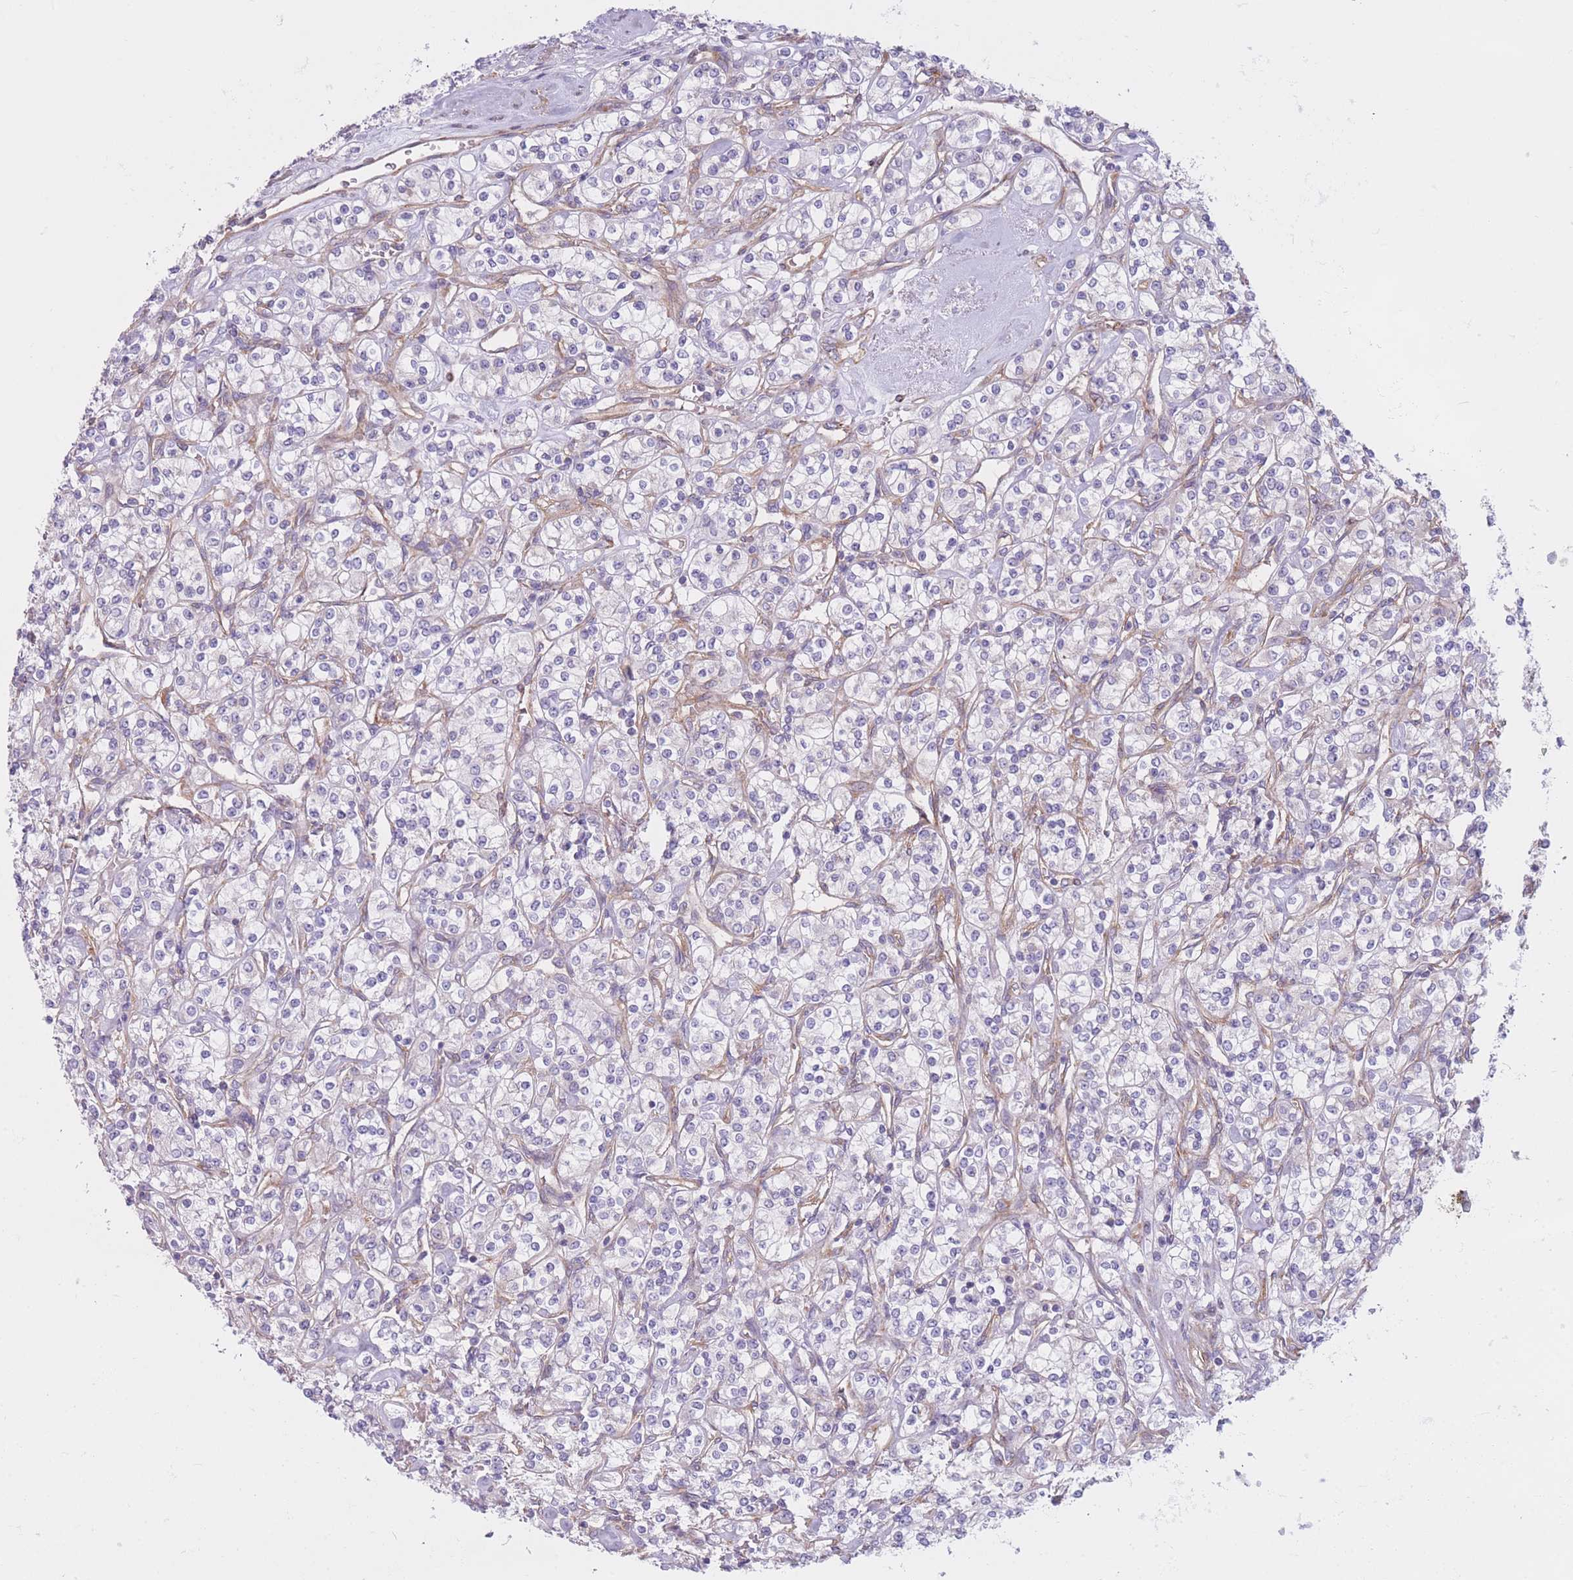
{"staining": {"intensity": "negative", "quantity": "none", "location": "none"}, "tissue": "renal cancer", "cell_type": "Tumor cells", "image_type": "cancer", "snomed": [{"axis": "morphology", "description": "Adenocarcinoma, NOS"}, {"axis": "topography", "description": "Kidney"}], "caption": "This is a micrograph of IHC staining of renal adenocarcinoma, which shows no staining in tumor cells.", "gene": "SERPINB3", "patient": {"sex": "male", "age": 77}}